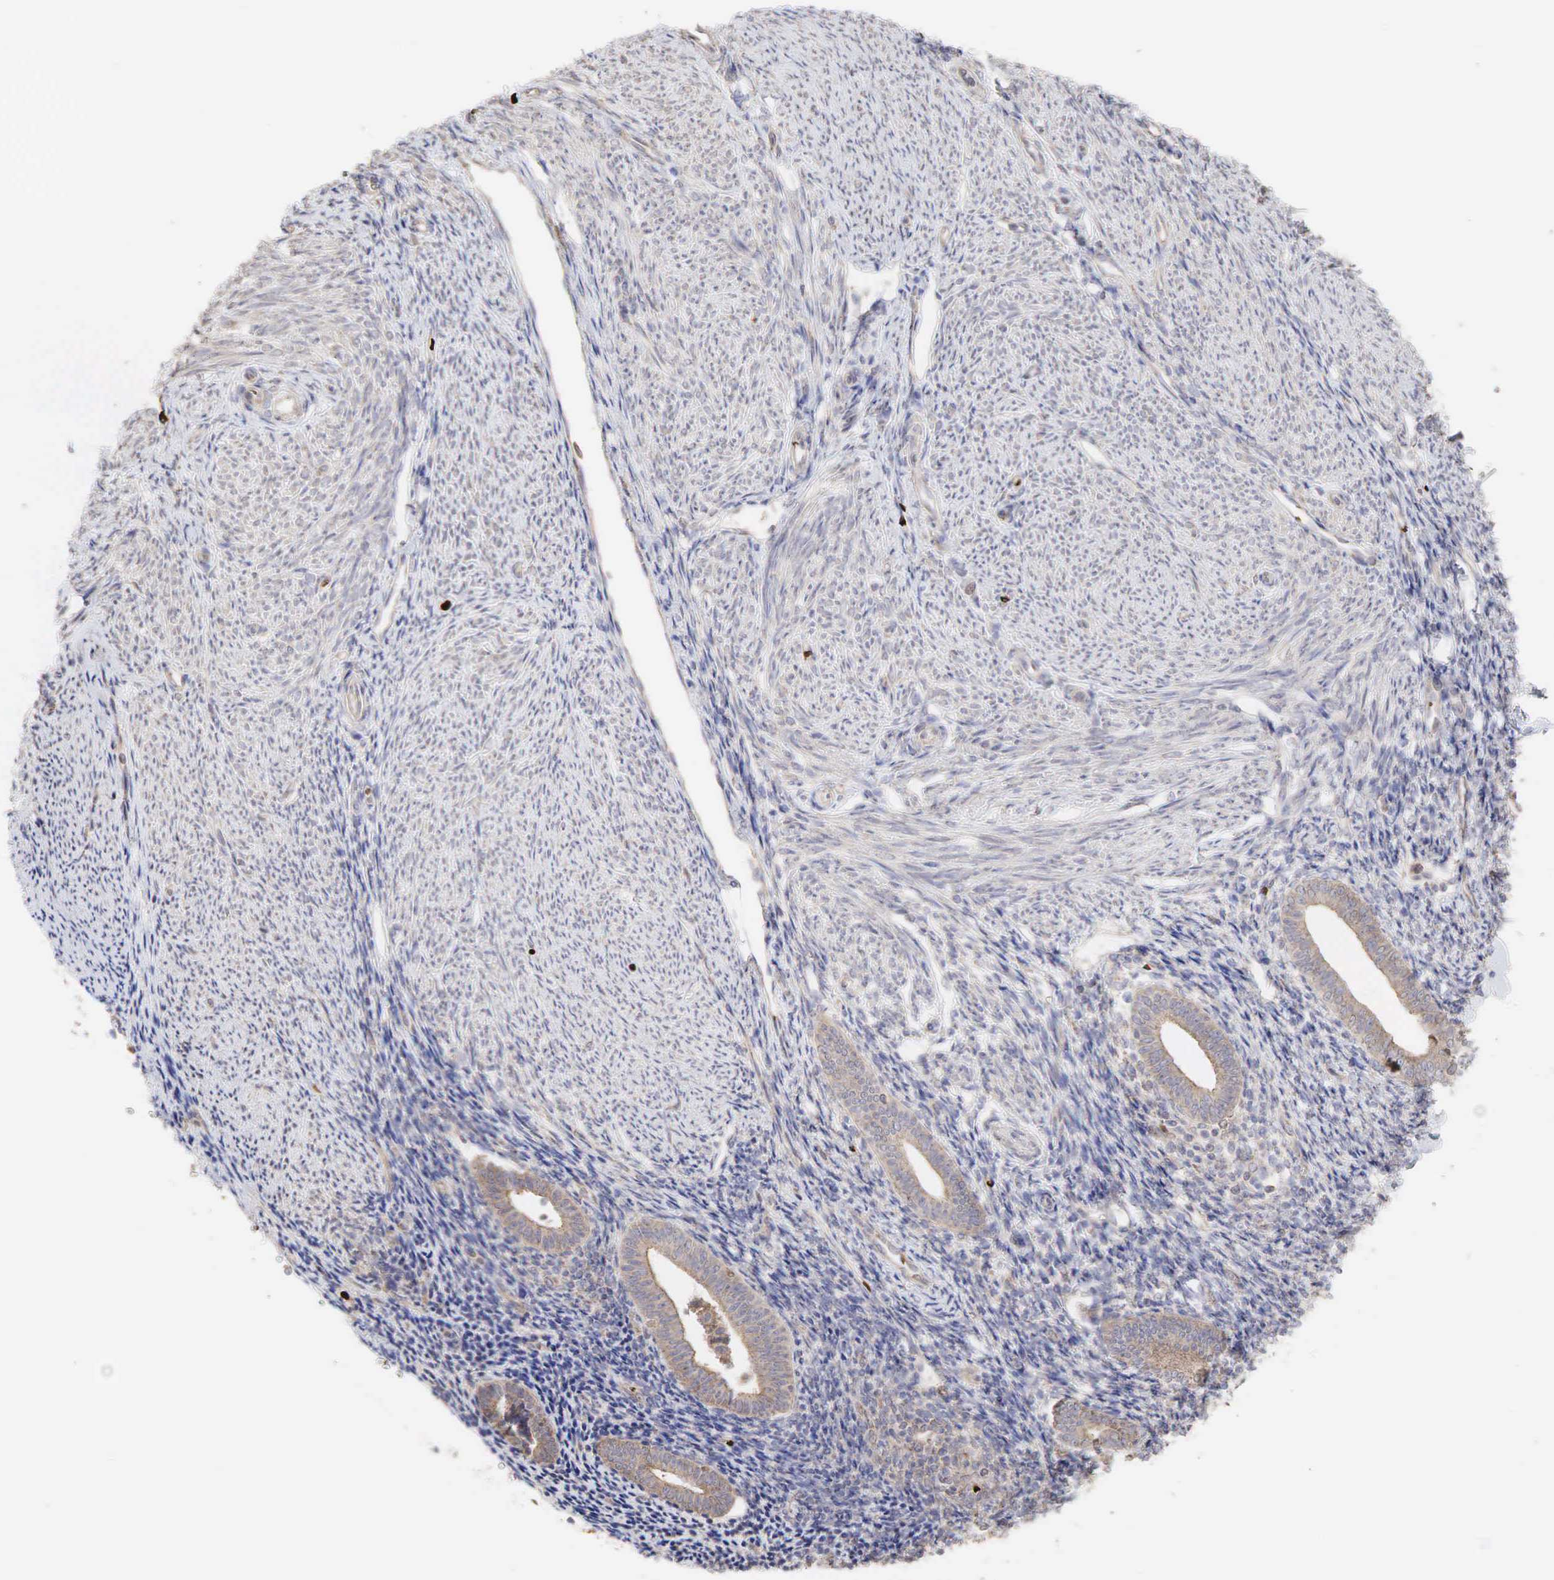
{"staining": {"intensity": "weak", "quantity": ">75%", "location": "cytoplasmic/membranous"}, "tissue": "endometrium", "cell_type": "Cells in endometrial stroma", "image_type": "normal", "snomed": [{"axis": "morphology", "description": "Normal tissue, NOS"}, {"axis": "topography", "description": "Endometrium"}], "caption": "Protein positivity by IHC reveals weak cytoplasmic/membranous expression in about >75% of cells in endometrial stroma in benign endometrium.", "gene": "PABPC5", "patient": {"sex": "female", "age": 52}}